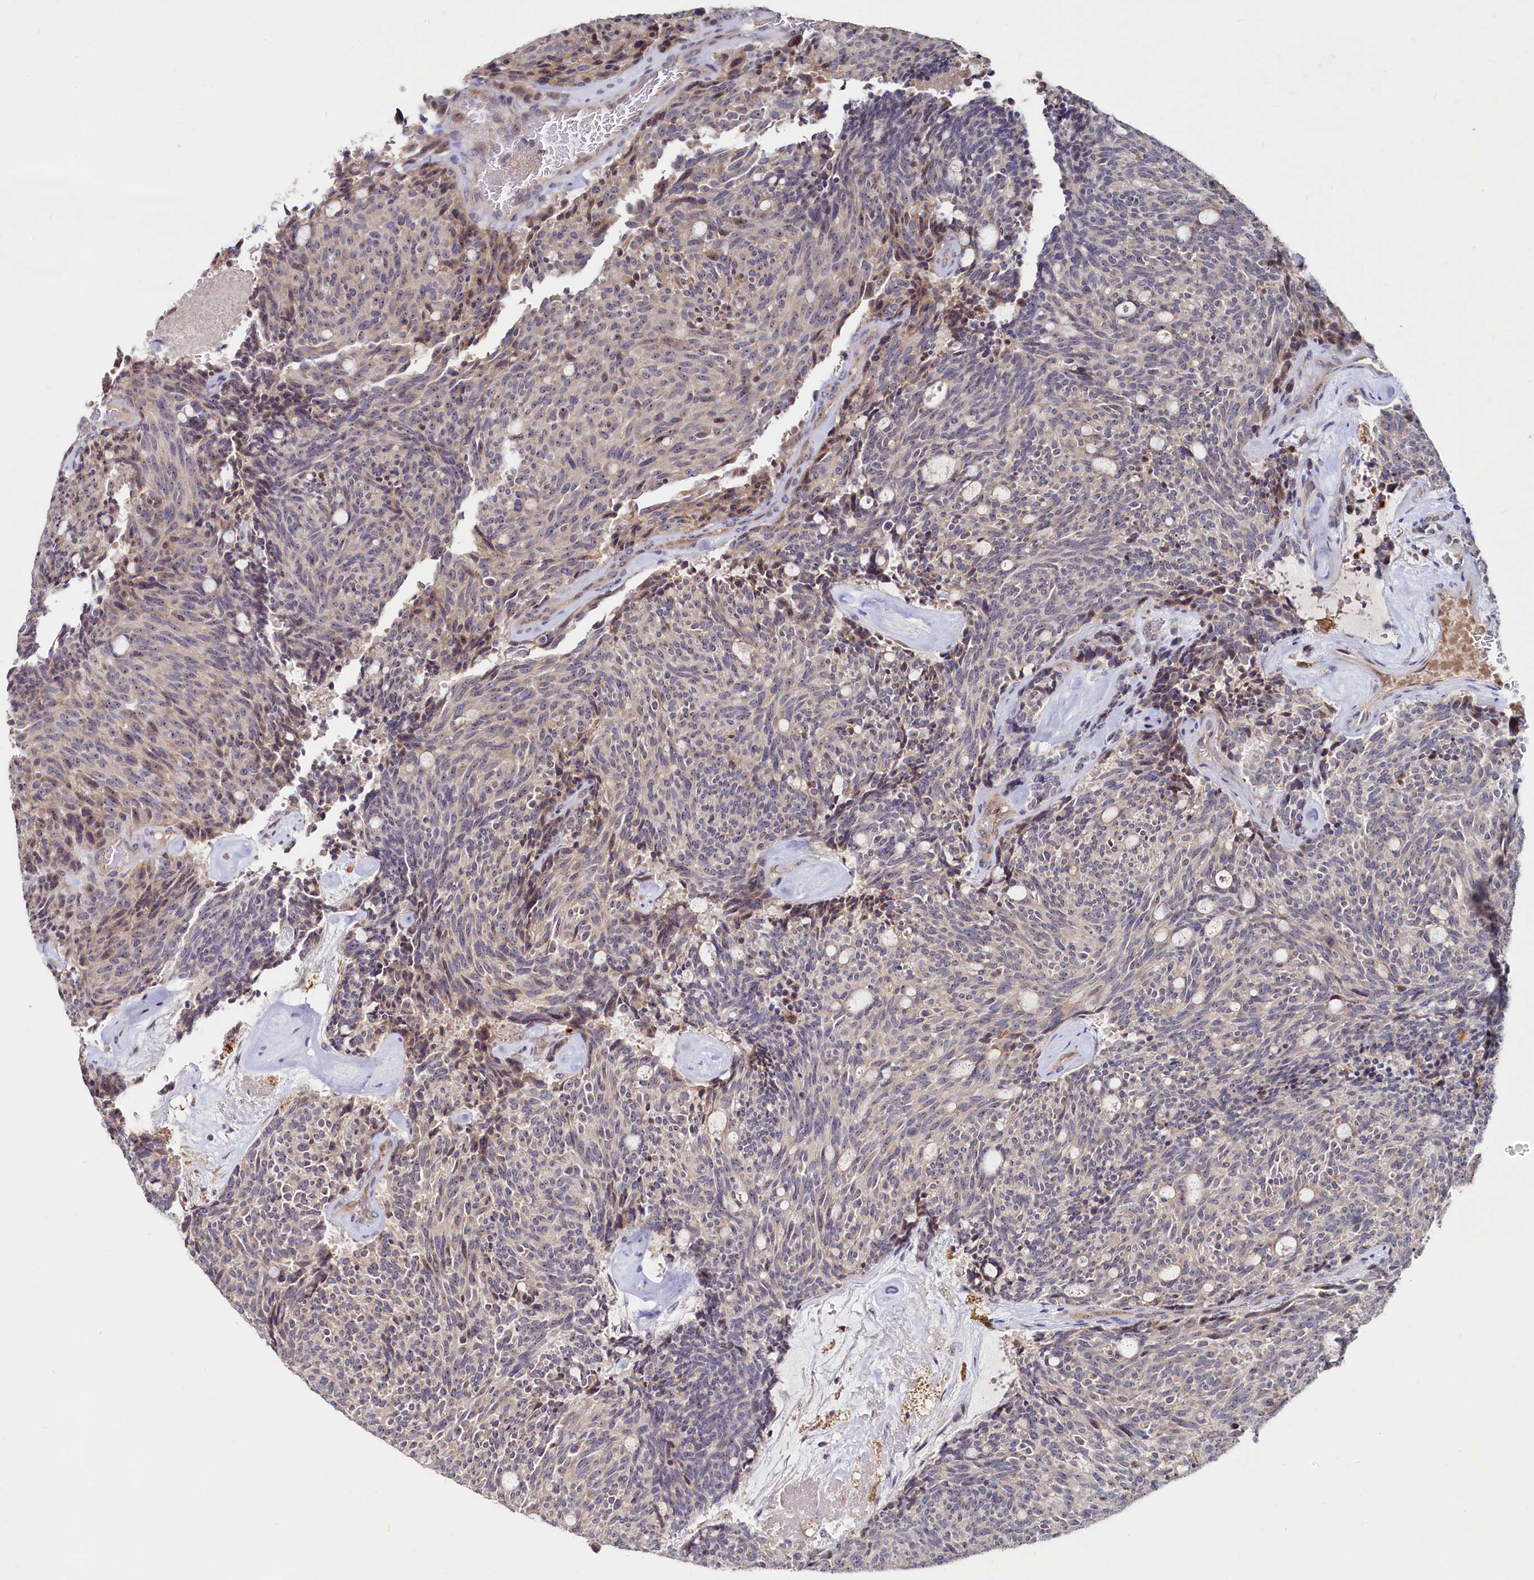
{"staining": {"intensity": "weak", "quantity": "<25%", "location": "nuclear"}, "tissue": "carcinoid", "cell_type": "Tumor cells", "image_type": "cancer", "snomed": [{"axis": "morphology", "description": "Carcinoid, malignant, NOS"}, {"axis": "topography", "description": "Pancreas"}], "caption": "Carcinoid was stained to show a protein in brown. There is no significant expression in tumor cells.", "gene": "RGS7BP", "patient": {"sex": "female", "age": 54}}